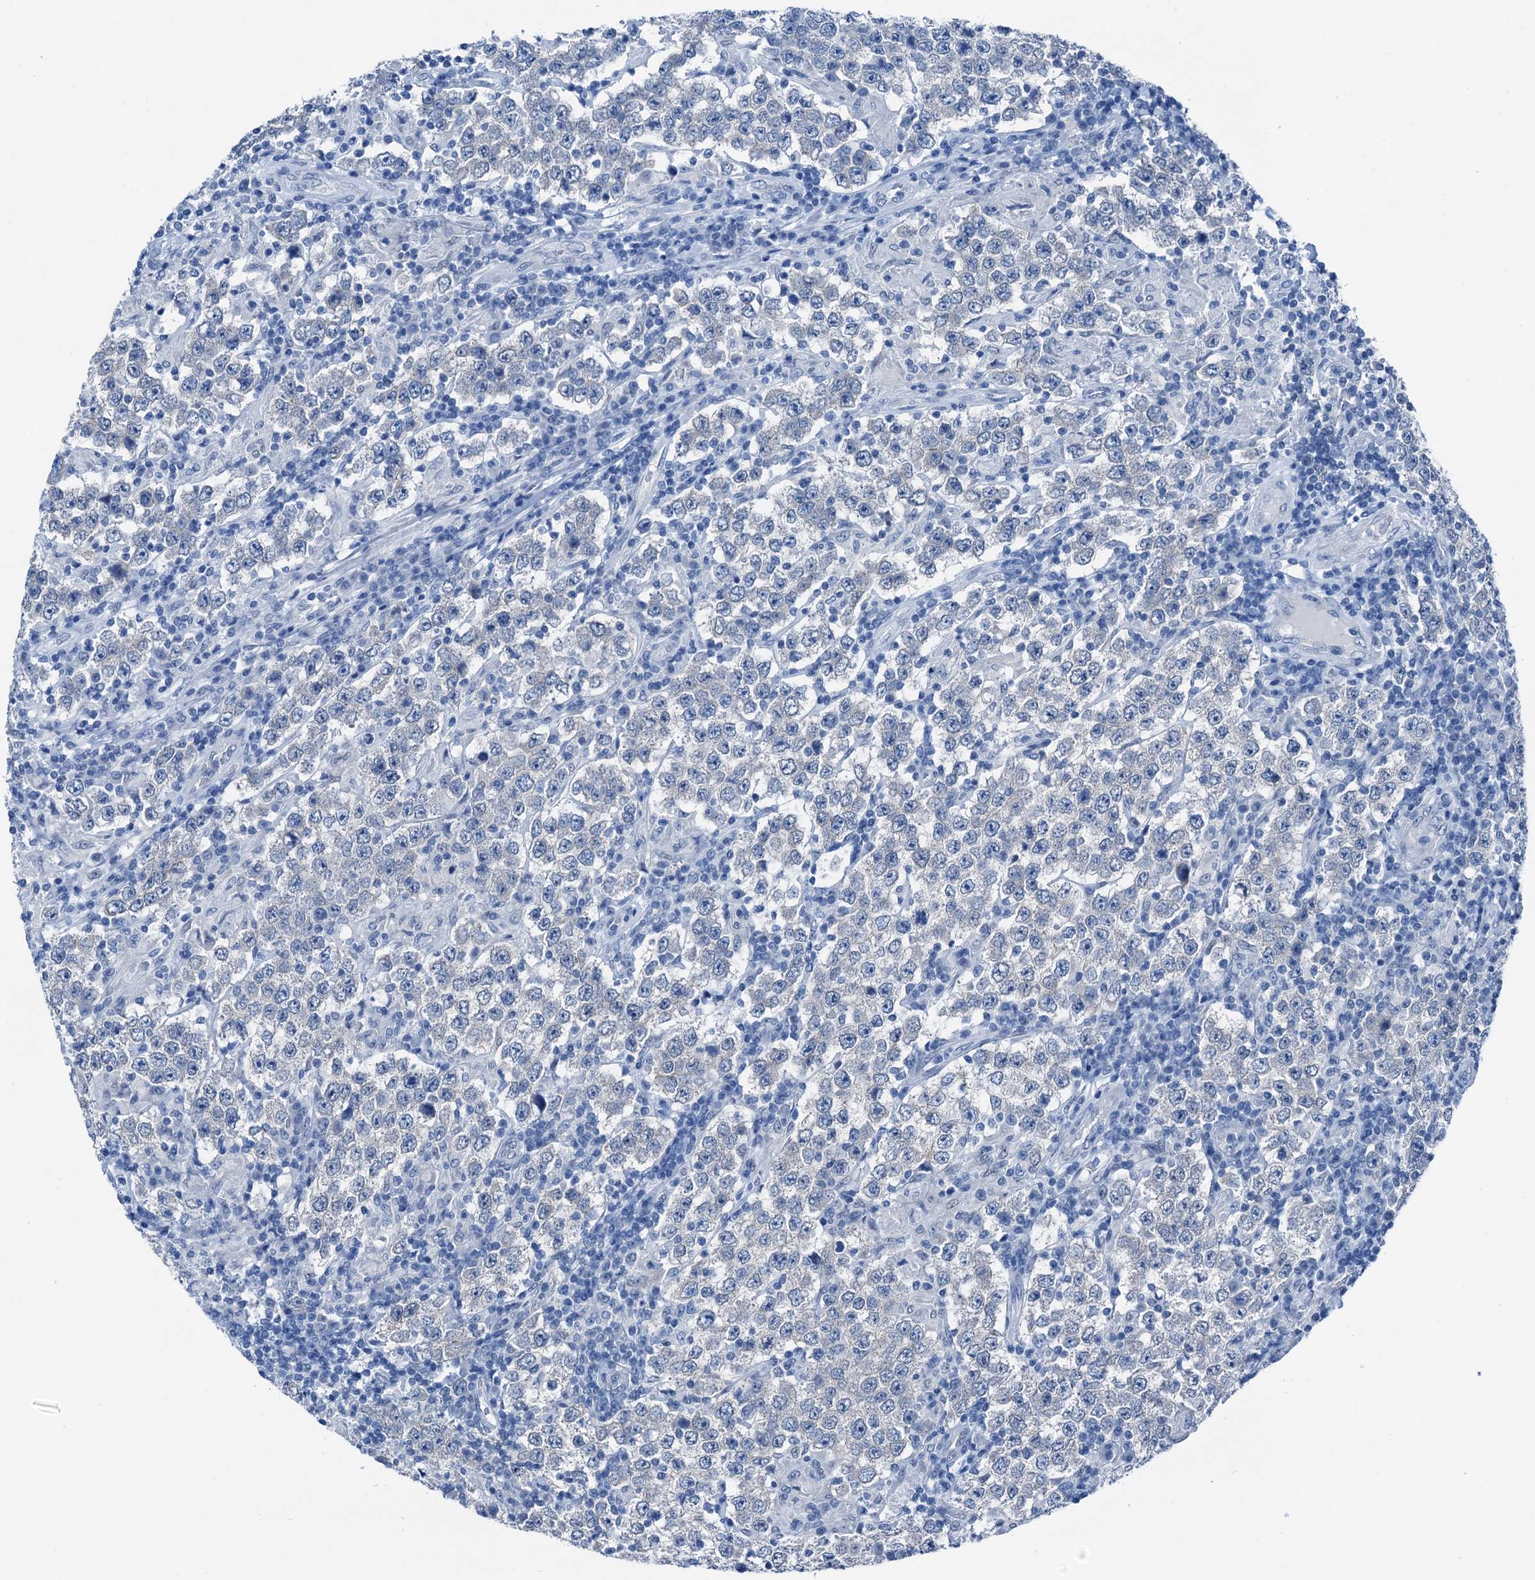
{"staining": {"intensity": "negative", "quantity": "none", "location": "none"}, "tissue": "testis cancer", "cell_type": "Tumor cells", "image_type": "cancer", "snomed": [{"axis": "morphology", "description": "Normal tissue, NOS"}, {"axis": "morphology", "description": "Urothelial carcinoma, High grade"}, {"axis": "morphology", "description": "Seminoma, NOS"}, {"axis": "morphology", "description": "Carcinoma, Embryonal, NOS"}, {"axis": "topography", "description": "Urinary bladder"}, {"axis": "topography", "description": "Testis"}], "caption": "The image shows no staining of tumor cells in testis cancer (embryonal carcinoma).", "gene": "CBLN3", "patient": {"sex": "male", "age": 41}}